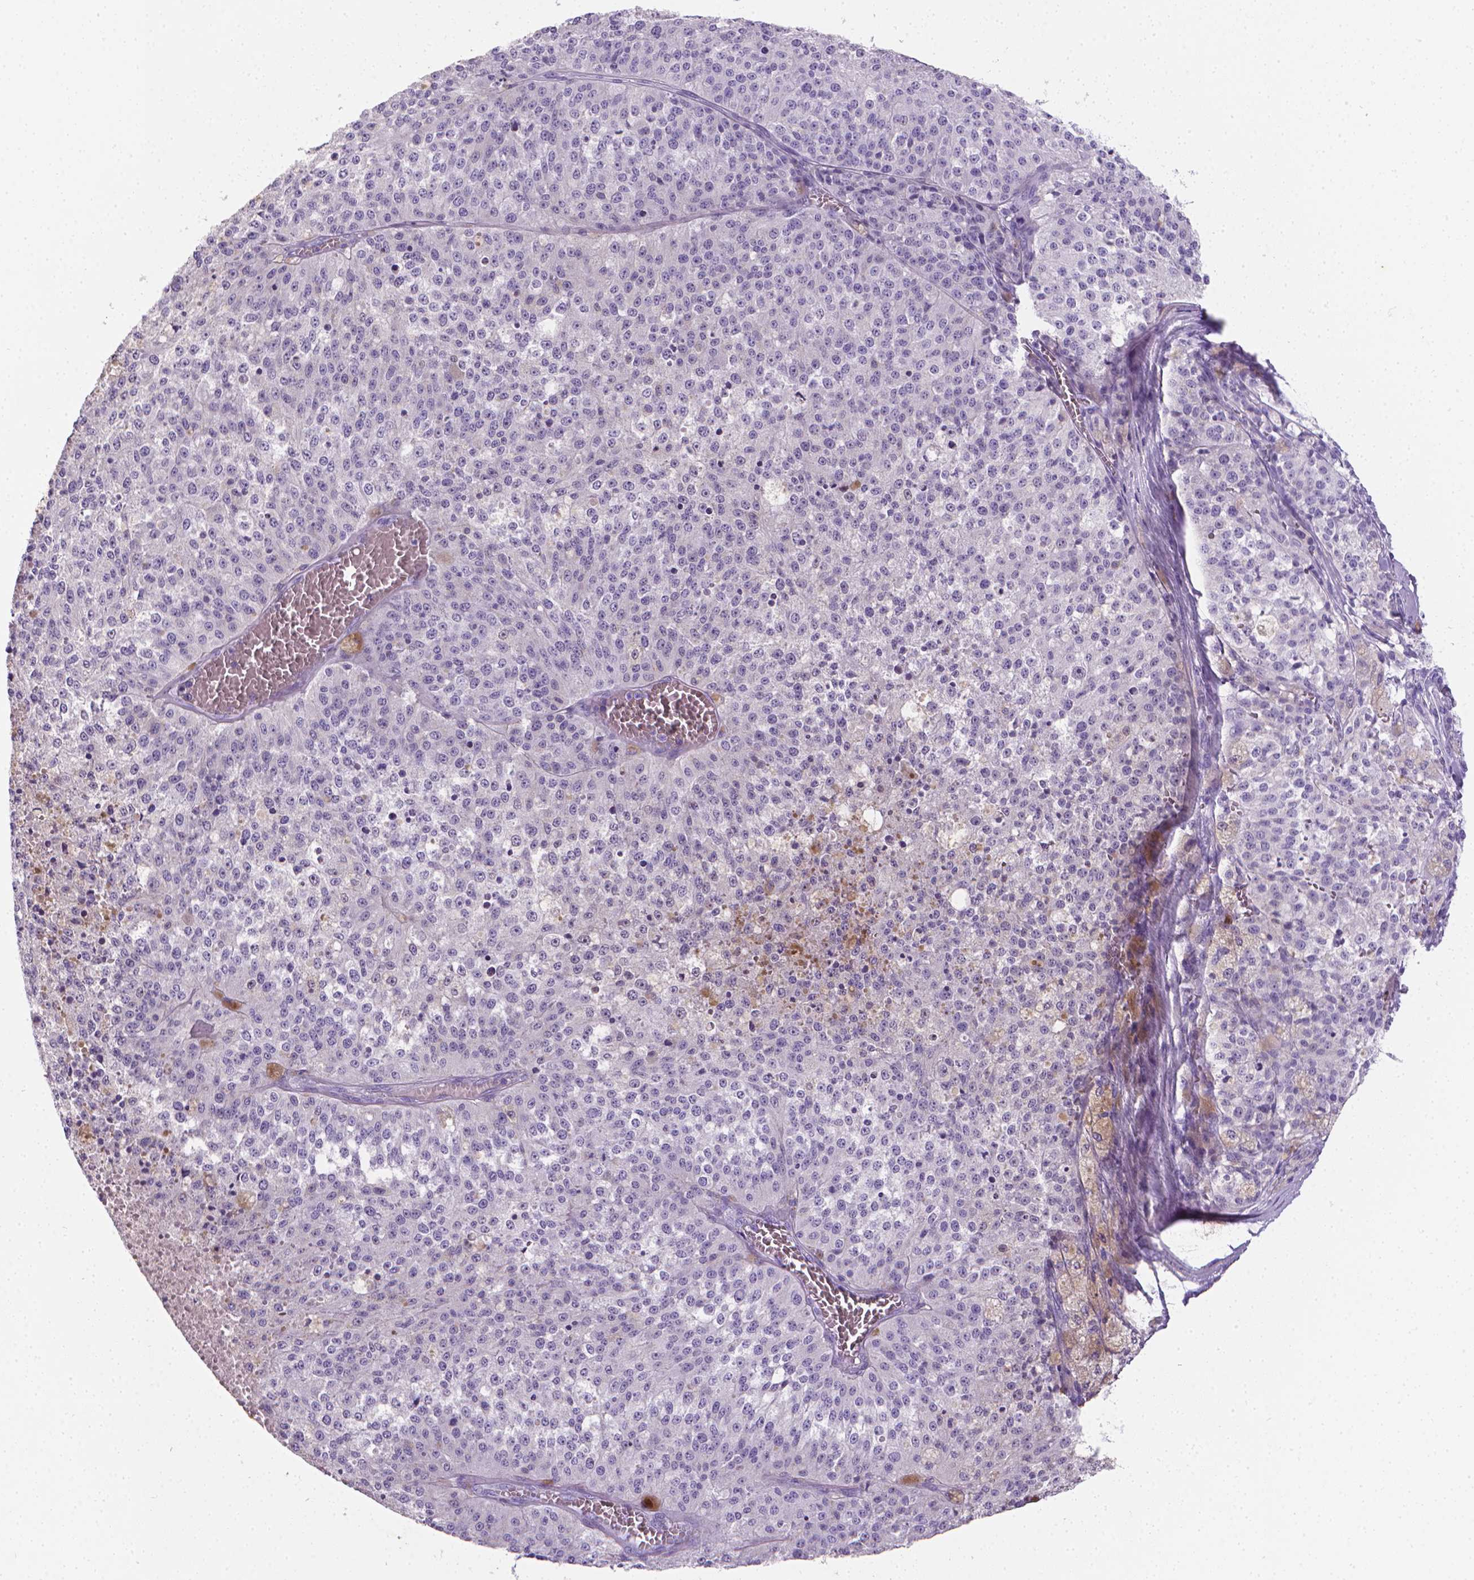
{"staining": {"intensity": "negative", "quantity": "none", "location": "none"}, "tissue": "melanoma", "cell_type": "Tumor cells", "image_type": "cancer", "snomed": [{"axis": "morphology", "description": "Malignant melanoma, Metastatic site"}, {"axis": "topography", "description": "Lymph node"}], "caption": "A high-resolution photomicrograph shows immunohistochemistry staining of melanoma, which demonstrates no significant staining in tumor cells.", "gene": "XPNPEP2", "patient": {"sex": "female", "age": 64}}